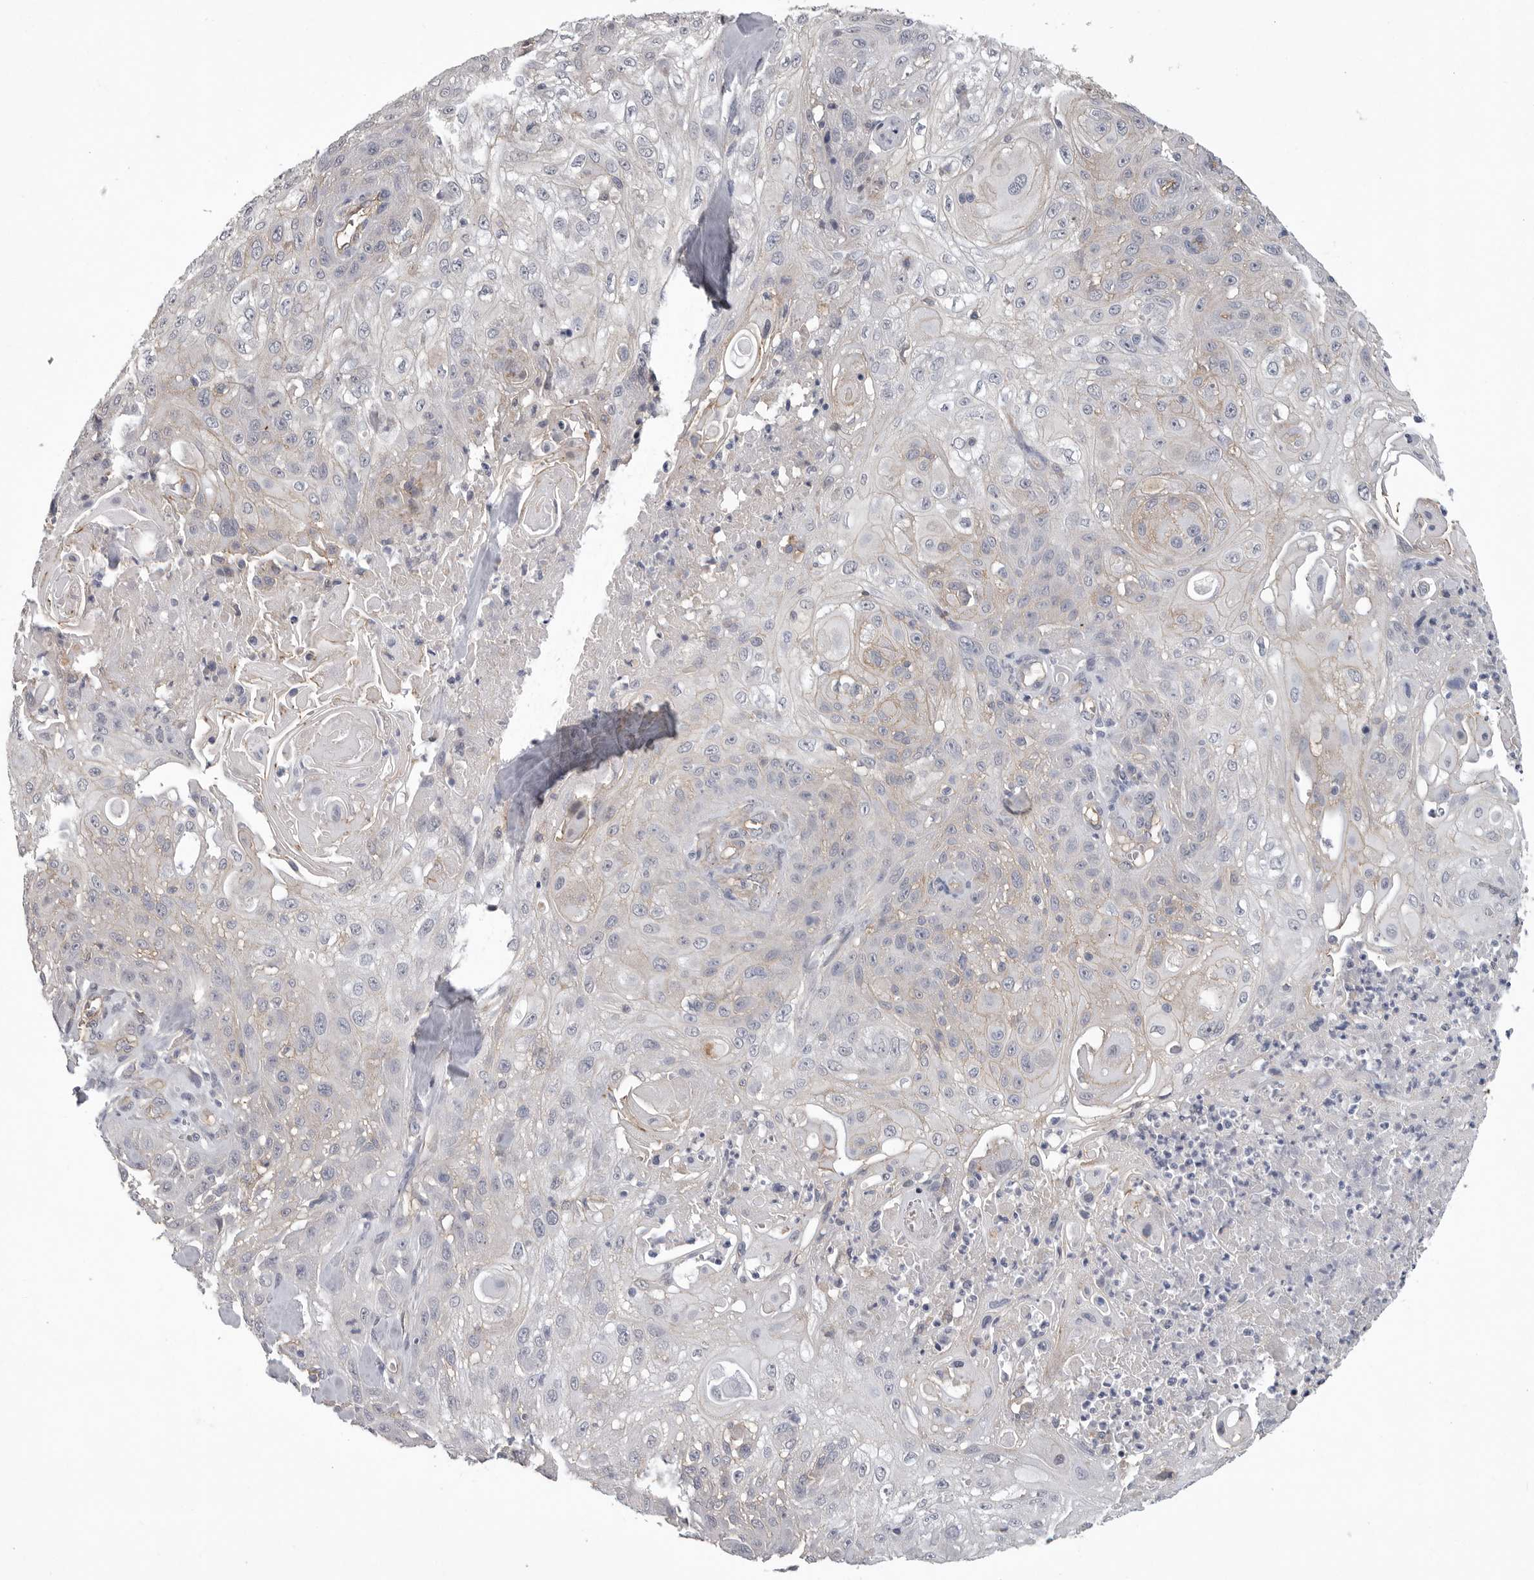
{"staining": {"intensity": "negative", "quantity": "none", "location": "none"}, "tissue": "skin cancer", "cell_type": "Tumor cells", "image_type": "cancer", "snomed": [{"axis": "morphology", "description": "Squamous cell carcinoma, NOS"}, {"axis": "topography", "description": "Skin"}], "caption": "IHC photomicrograph of neoplastic tissue: skin squamous cell carcinoma stained with DAB (3,3'-diaminobenzidine) exhibits no significant protein staining in tumor cells.", "gene": "NECTIN2", "patient": {"sex": "male", "age": 75}}